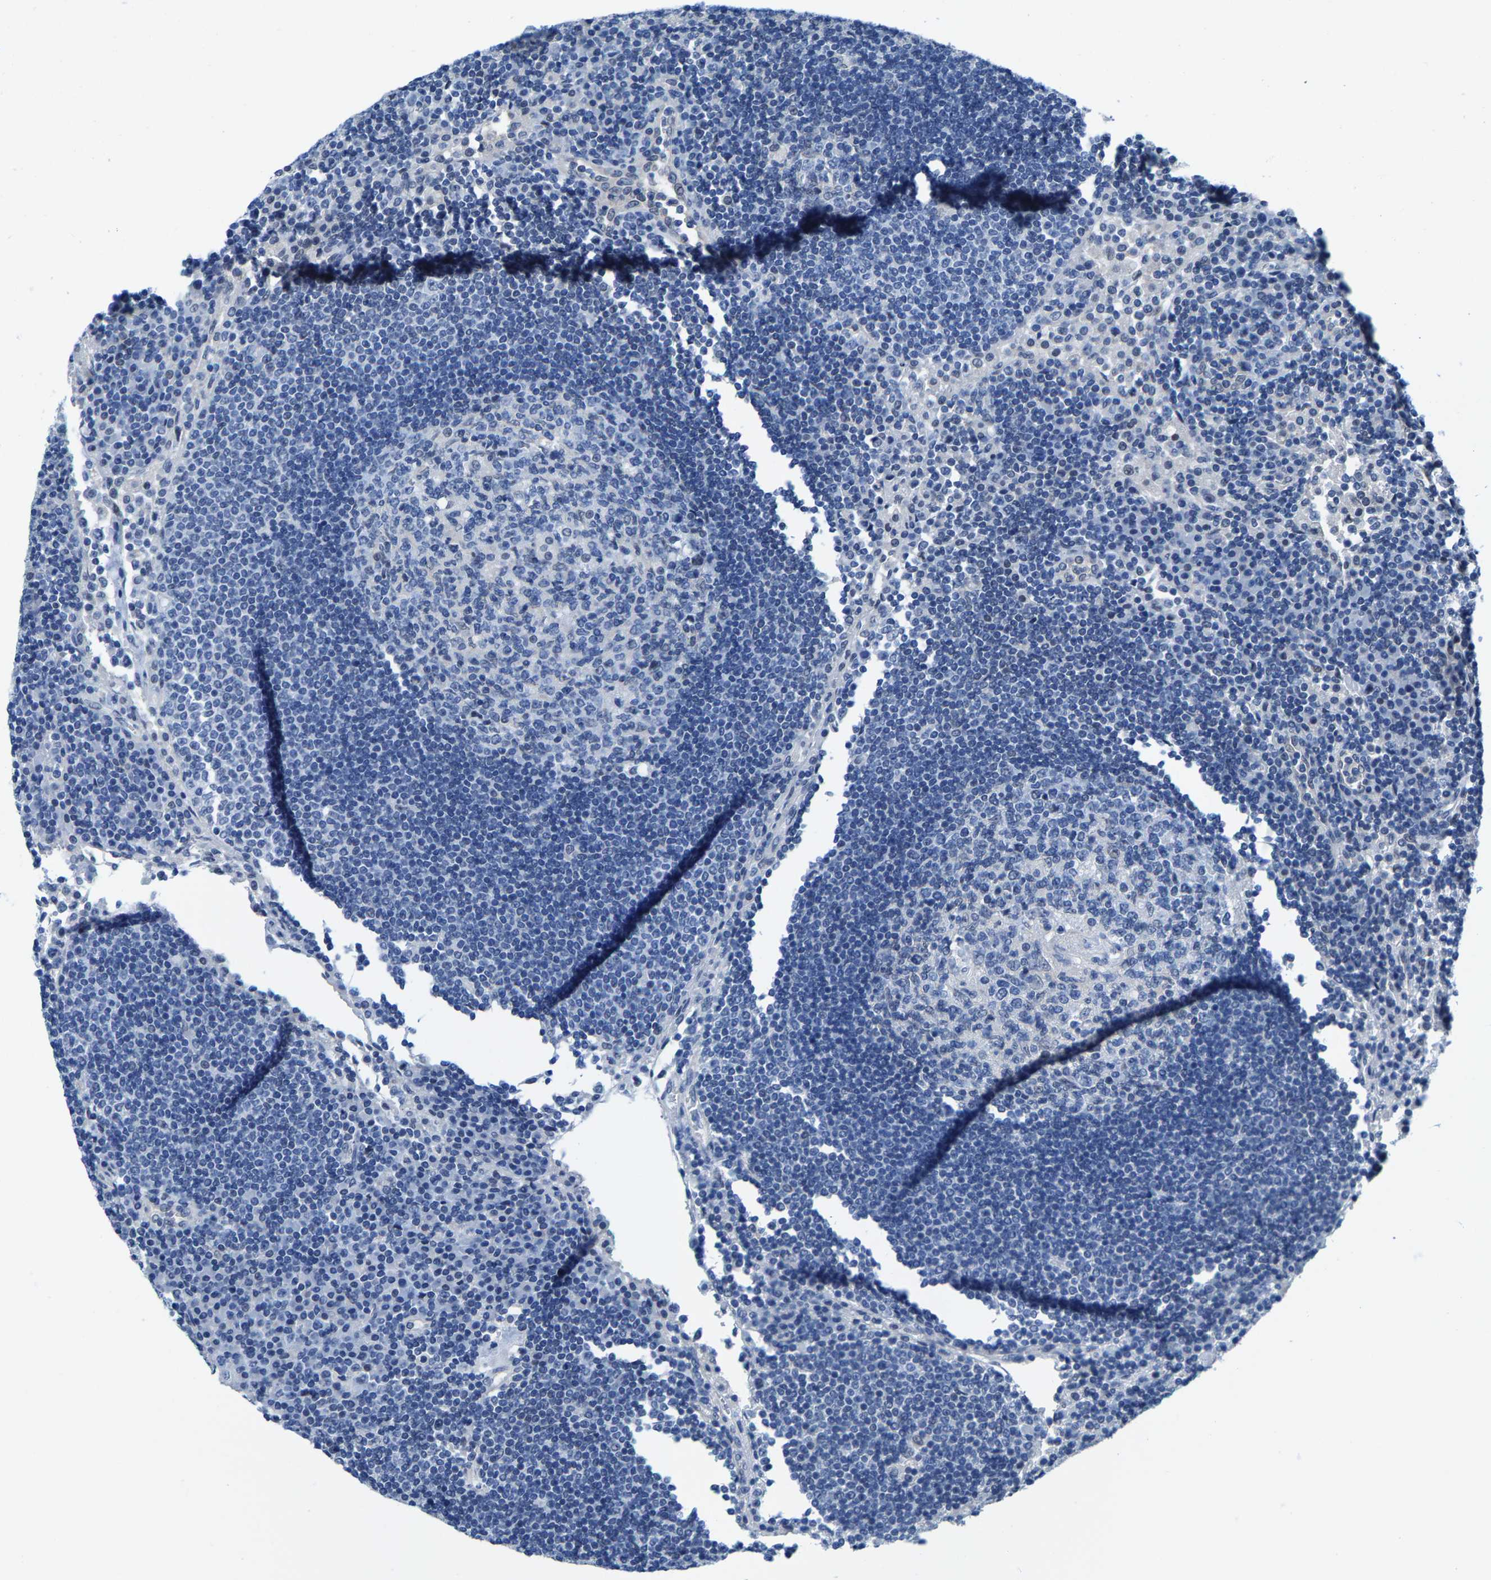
{"staining": {"intensity": "negative", "quantity": "none", "location": "none"}, "tissue": "lymph node", "cell_type": "Germinal center cells", "image_type": "normal", "snomed": [{"axis": "morphology", "description": "Normal tissue, NOS"}, {"axis": "topography", "description": "Lymph node"}], "caption": "The immunohistochemistry photomicrograph has no significant expression in germinal center cells of lymph node. The staining was performed using DAB (3,3'-diaminobenzidine) to visualize the protein expression in brown, while the nuclei were stained in blue with hematoxylin (Magnification: 20x).", "gene": "SSH3", "patient": {"sex": "female", "age": 53}}